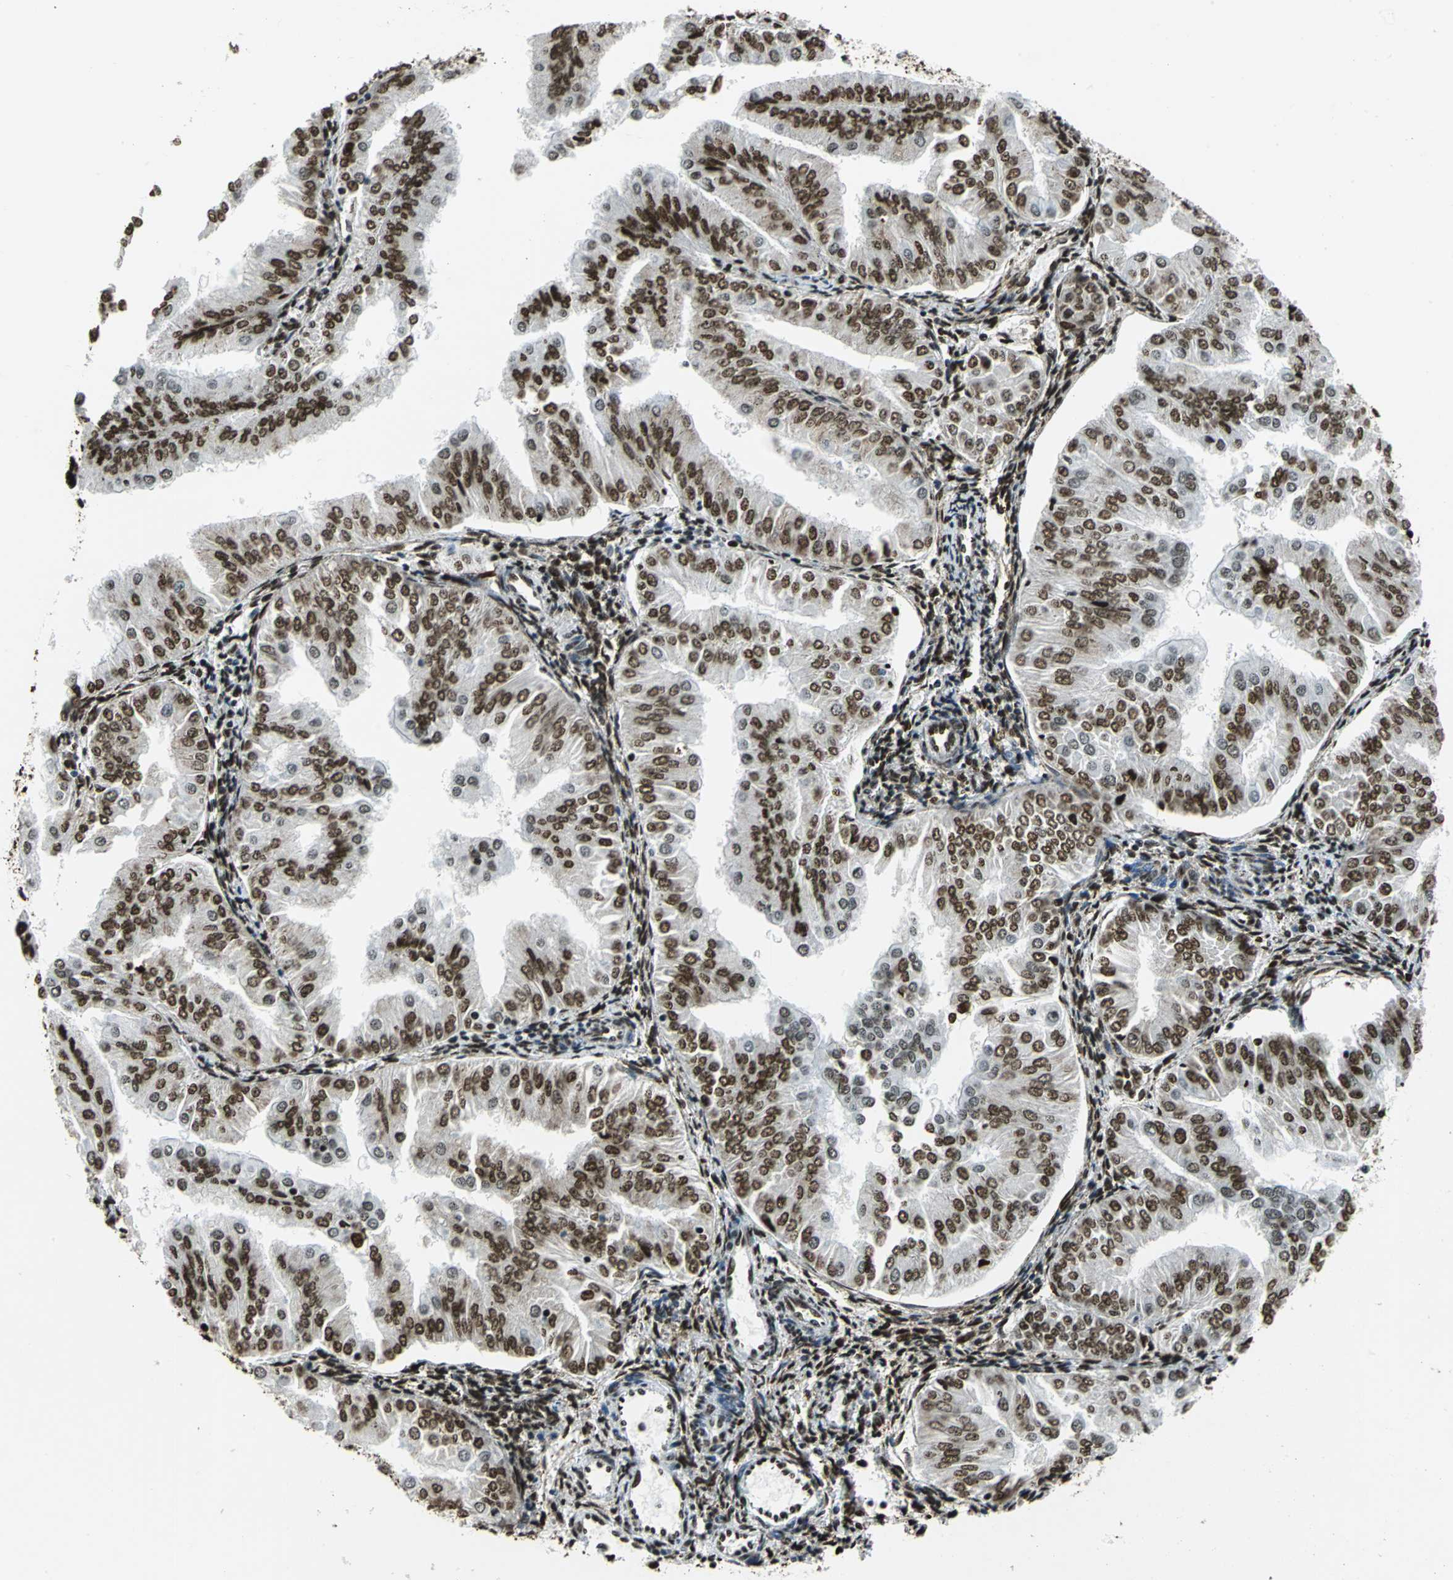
{"staining": {"intensity": "moderate", "quantity": ">75%", "location": "nuclear"}, "tissue": "endometrial cancer", "cell_type": "Tumor cells", "image_type": "cancer", "snomed": [{"axis": "morphology", "description": "Adenocarcinoma, NOS"}, {"axis": "topography", "description": "Endometrium"}], "caption": "Immunohistochemical staining of endometrial cancer reveals moderate nuclear protein positivity in approximately >75% of tumor cells.", "gene": "APEX1", "patient": {"sex": "female", "age": 53}}